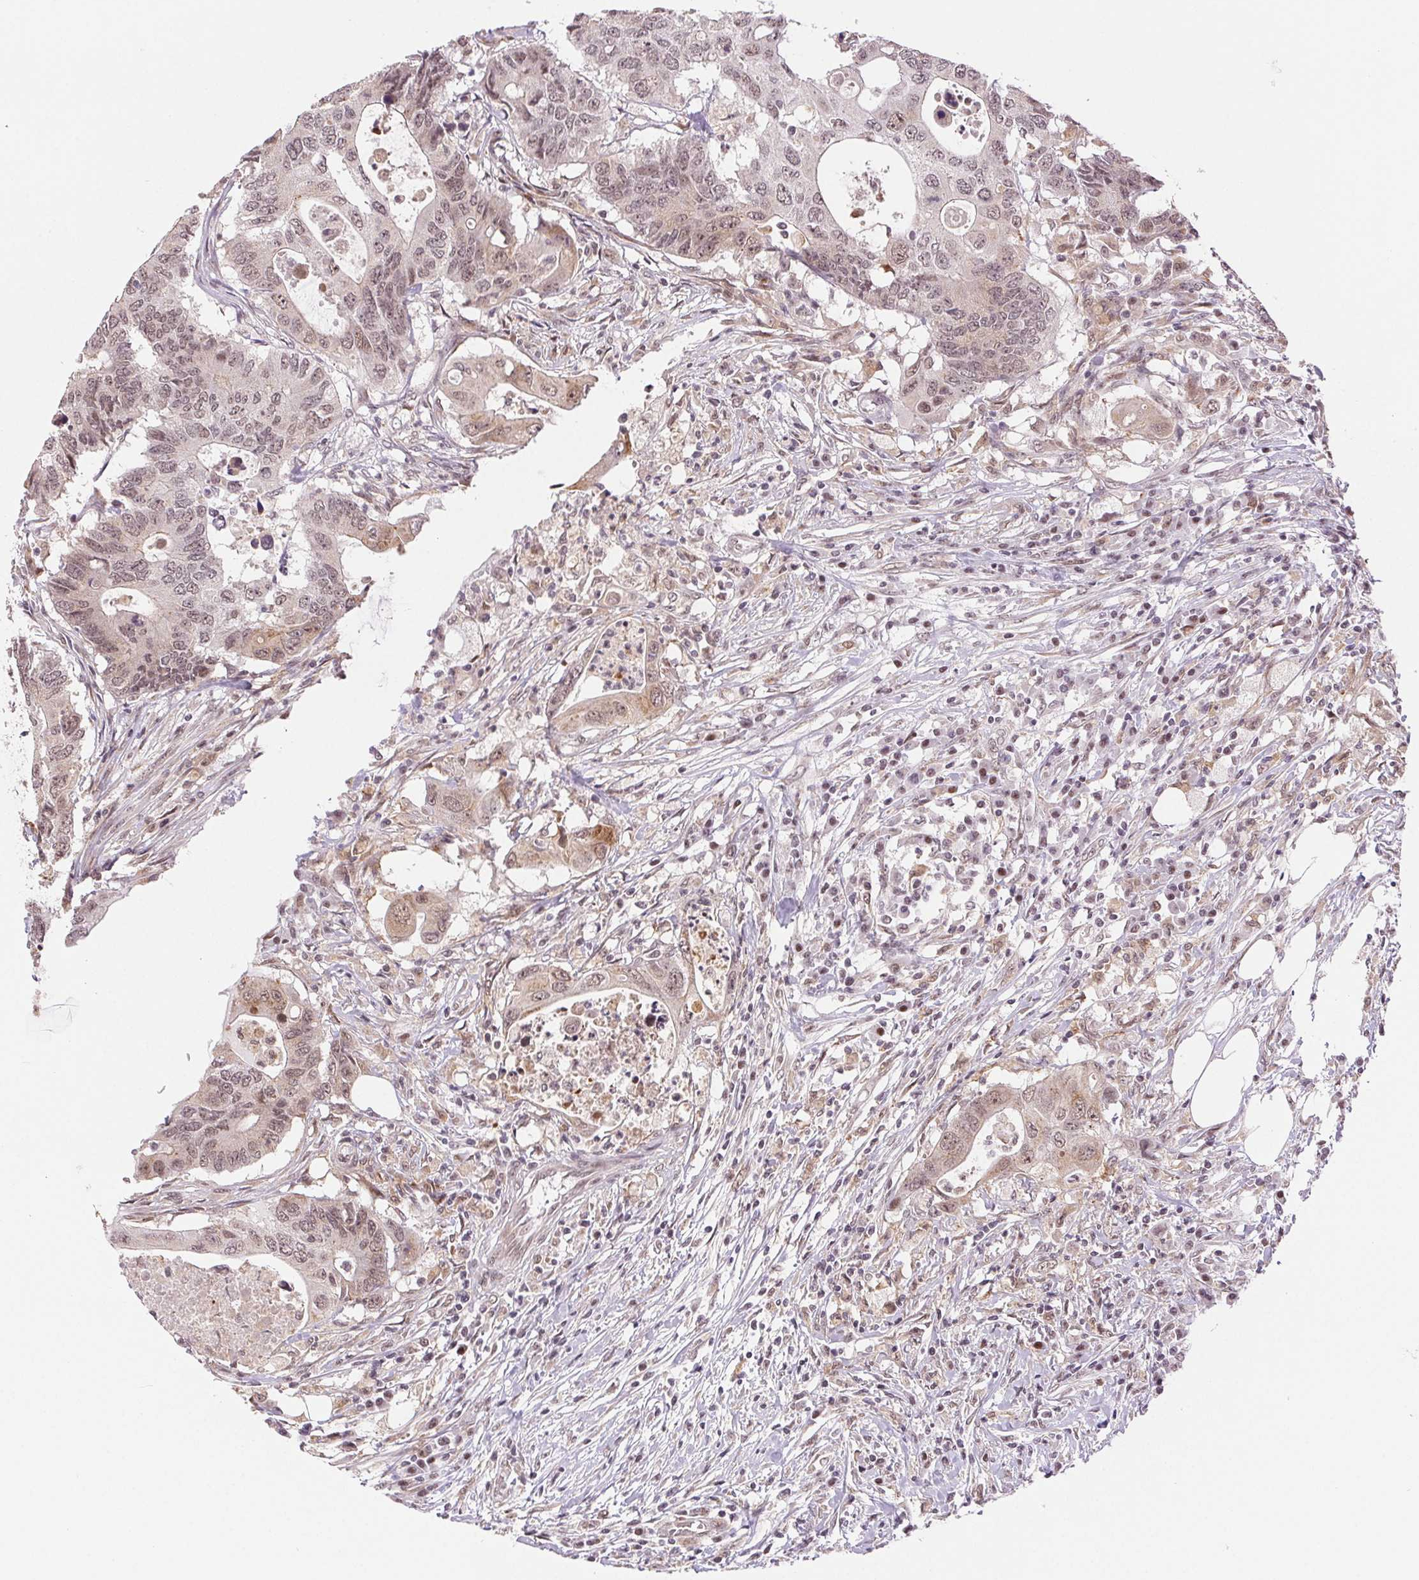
{"staining": {"intensity": "weak", "quantity": "25%-75%", "location": "cytoplasmic/membranous,nuclear"}, "tissue": "colorectal cancer", "cell_type": "Tumor cells", "image_type": "cancer", "snomed": [{"axis": "morphology", "description": "Adenocarcinoma, NOS"}, {"axis": "topography", "description": "Colon"}], "caption": "Colorectal cancer stained with DAB immunohistochemistry reveals low levels of weak cytoplasmic/membranous and nuclear positivity in approximately 25%-75% of tumor cells. (DAB (3,3'-diaminobenzidine) IHC with brightfield microscopy, high magnification).", "gene": "GRHL3", "patient": {"sex": "male", "age": 71}}